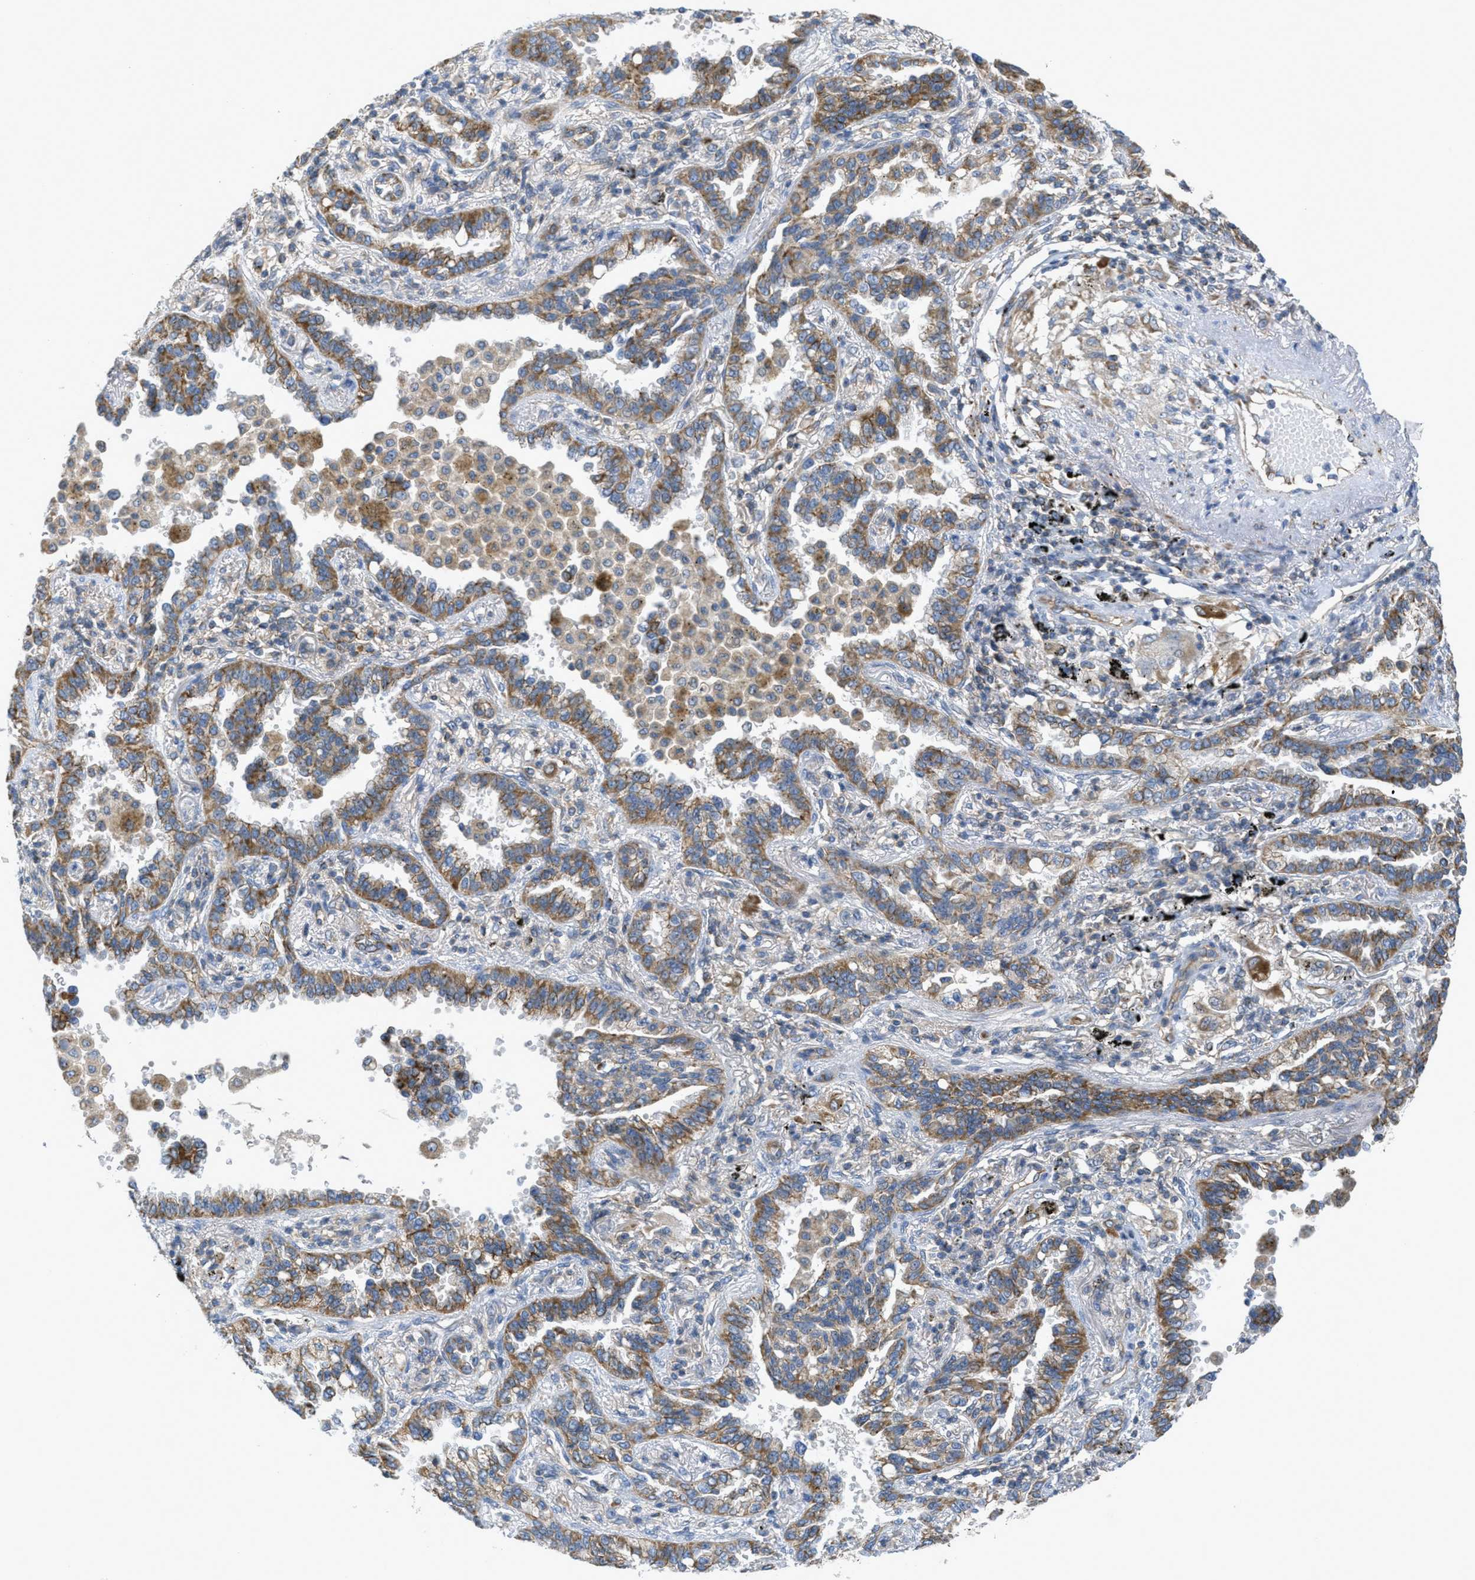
{"staining": {"intensity": "moderate", "quantity": ">75%", "location": "cytoplasmic/membranous"}, "tissue": "lung cancer", "cell_type": "Tumor cells", "image_type": "cancer", "snomed": [{"axis": "morphology", "description": "Normal tissue, NOS"}, {"axis": "morphology", "description": "Adenocarcinoma, NOS"}, {"axis": "topography", "description": "Lung"}], "caption": "Immunohistochemistry staining of adenocarcinoma (lung), which shows medium levels of moderate cytoplasmic/membranous staining in approximately >75% of tumor cells indicating moderate cytoplasmic/membranous protein expression. The staining was performed using DAB (3,3'-diaminobenzidine) (brown) for protein detection and nuclei were counterstained in hematoxylin (blue).", "gene": "BTN3A1", "patient": {"sex": "male", "age": 59}}